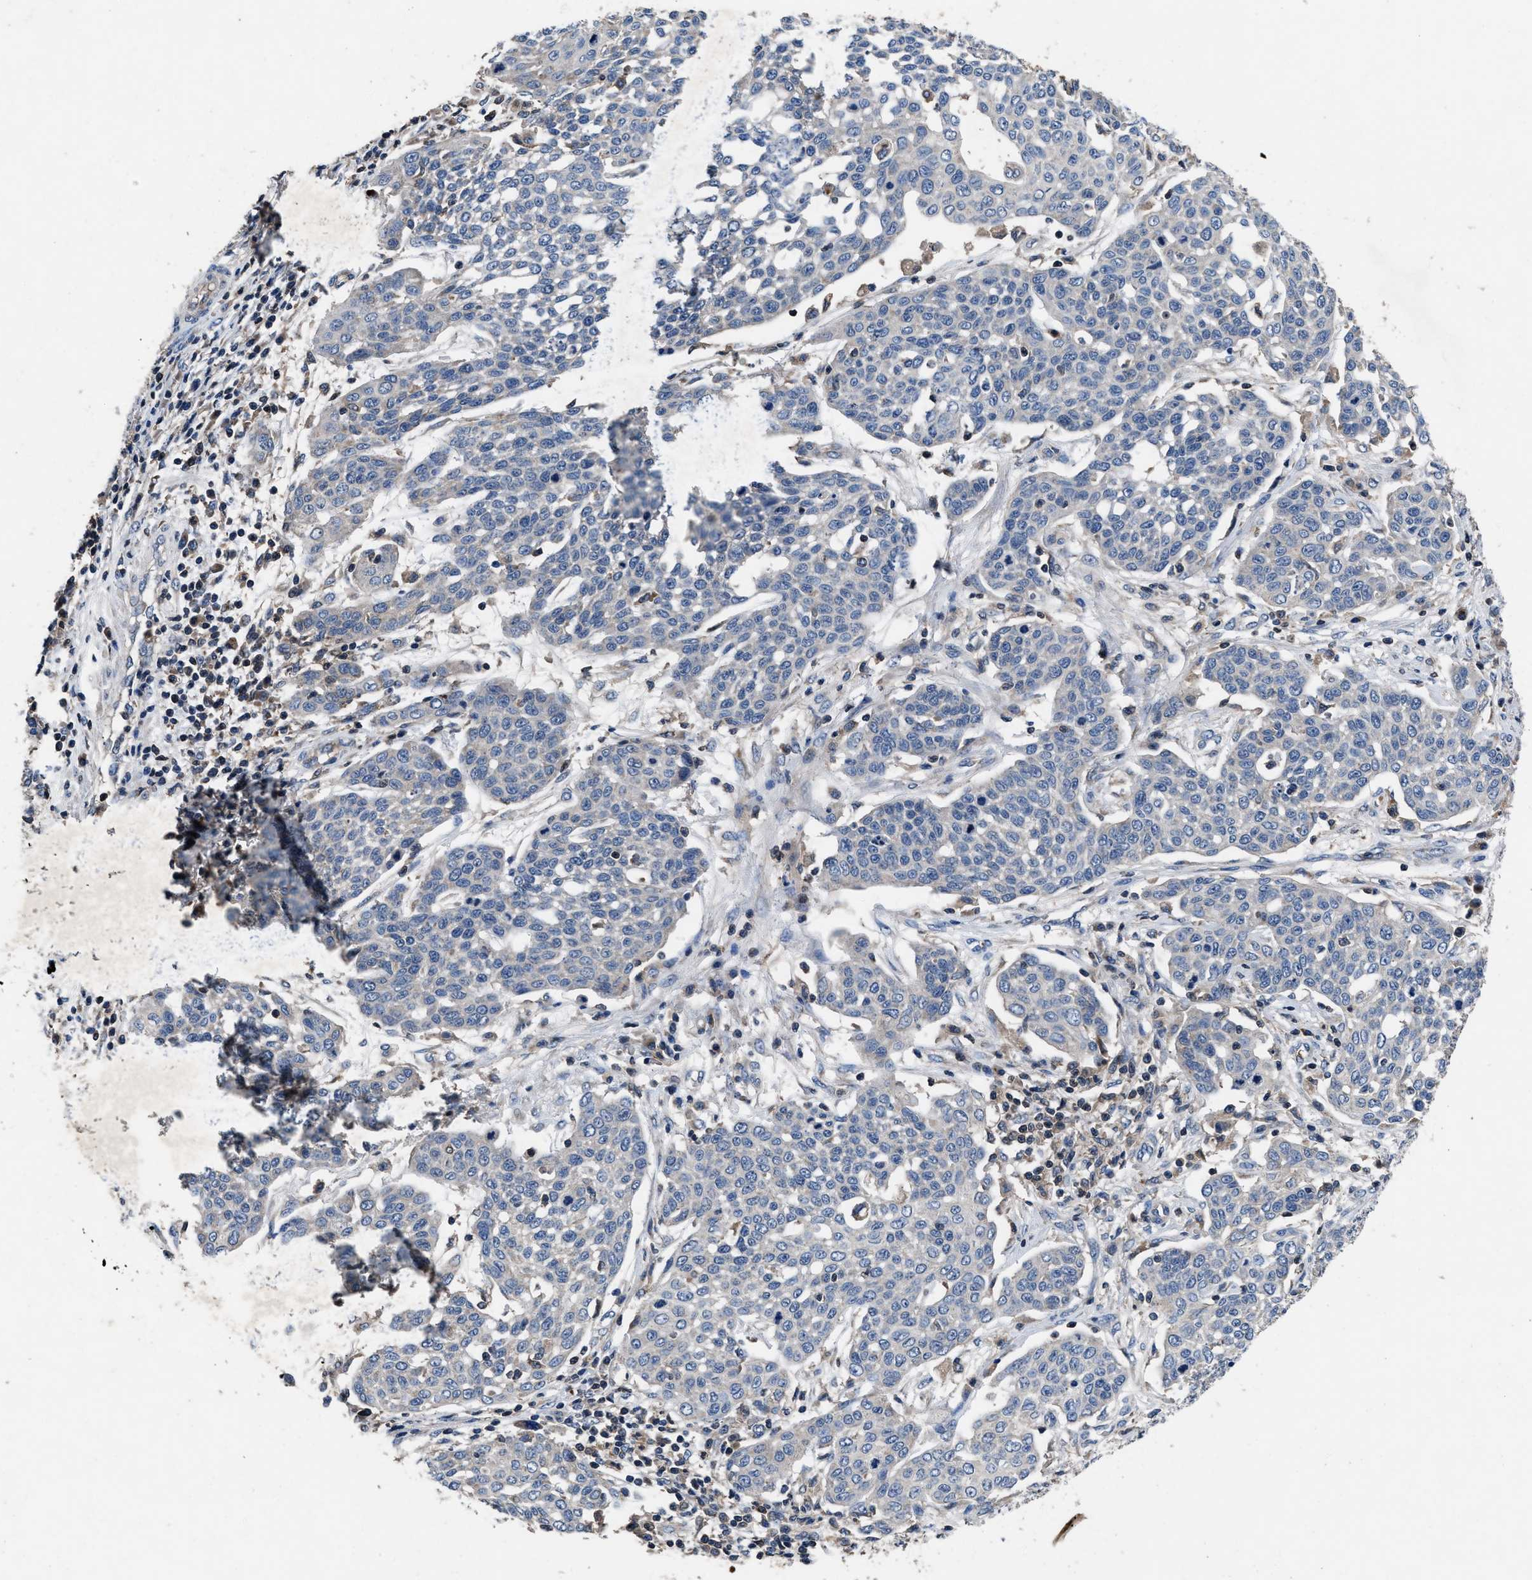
{"staining": {"intensity": "negative", "quantity": "none", "location": "none"}, "tissue": "cervical cancer", "cell_type": "Tumor cells", "image_type": "cancer", "snomed": [{"axis": "morphology", "description": "Squamous cell carcinoma, NOS"}, {"axis": "topography", "description": "Cervix"}], "caption": "An immunohistochemistry micrograph of squamous cell carcinoma (cervical) is shown. There is no staining in tumor cells of squamous cell carcinoma (cervical). (DAB (3,3'-diaminobenzidine) IHC visualized using brightfield microscopy, high magnification).", "gene": "YBEY", "patient": {"sex": "female", "age": 34}}